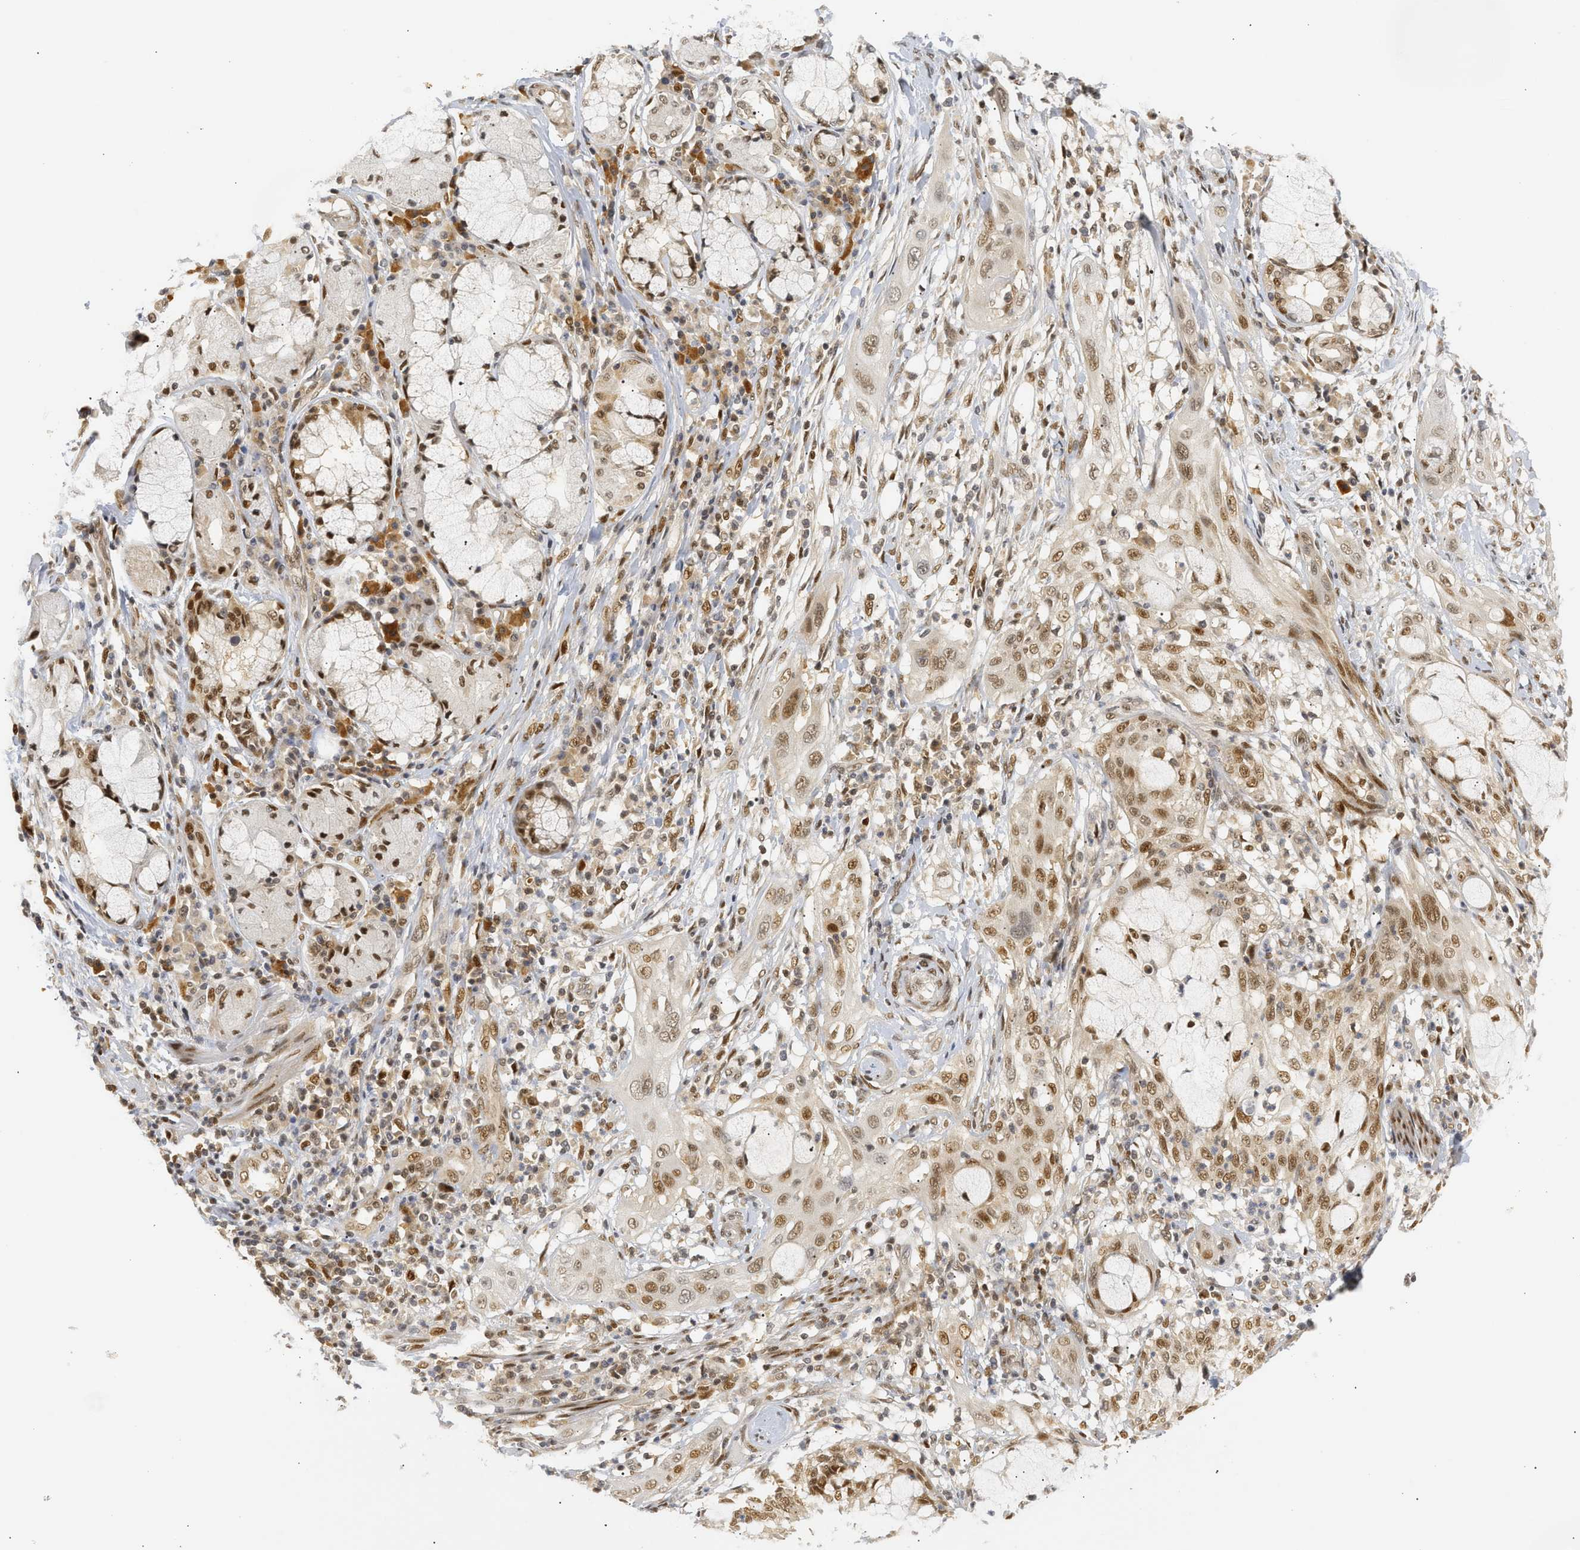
{"staining": {"intensity": "moderate", "quantity": ">75%", "location": "nuclear"}, "tissue": "lung cancer", "cell_type": "Tumor cells", "image_type": "cancer", "snomed": [{"axis": "morphology", "description": "Squamous cell carcinoma, NOS"}, {"axis": "topography", "description": "Lung"}], "caption": "The micrograph shows immunohistochemical staining of lung squamous cell carcinoma. There is moderate nuclear positivity is seen in about >75% of tumor cells.", "gene": "SSBP2", "patient": {"sex": "female", "age": 47}}